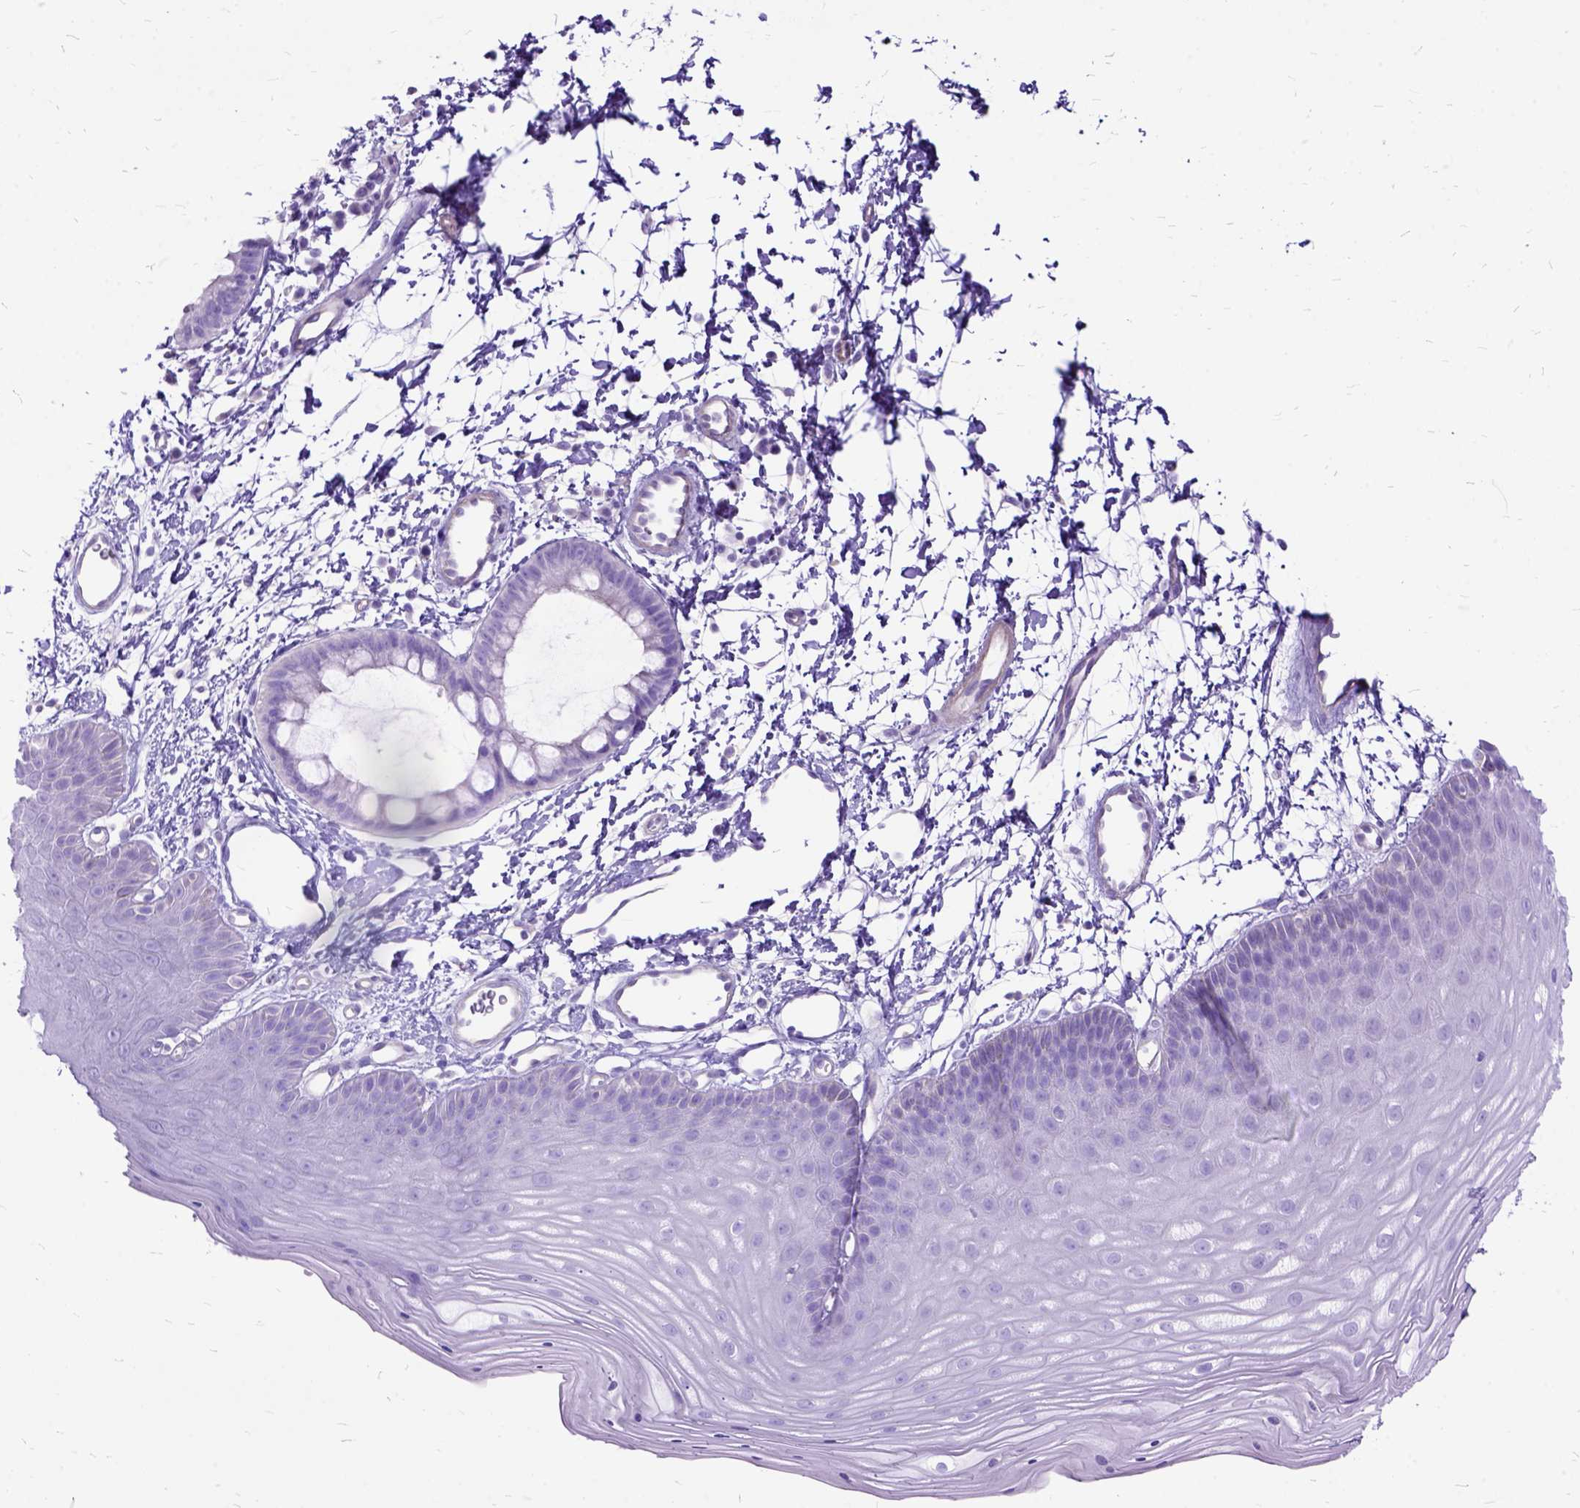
{"staining": {"intensity": "negative", "quantity": "none", "location": "none"}, "tissue": "skin", "cell_type": "Epidermal cells", "image_type": "normal", "snomed": [{"axis": "morphology", "description": "Normal tissue, NOS"}, {"axis": "topography", "description": "Anal"}], "caption": "IHC image of unremarkable skin: human skin stained with DAB (3,3'-diaminobenzidine) shows no significant protein positivity in epidermal cells. The staining was performed using DAB to visualize the protein expression in brown, while the nuclei were stained in blue with hematoxylin (Magnification: 20x).", "gene": "ARL9", "patient": {"sex": "male", "age": 53}}